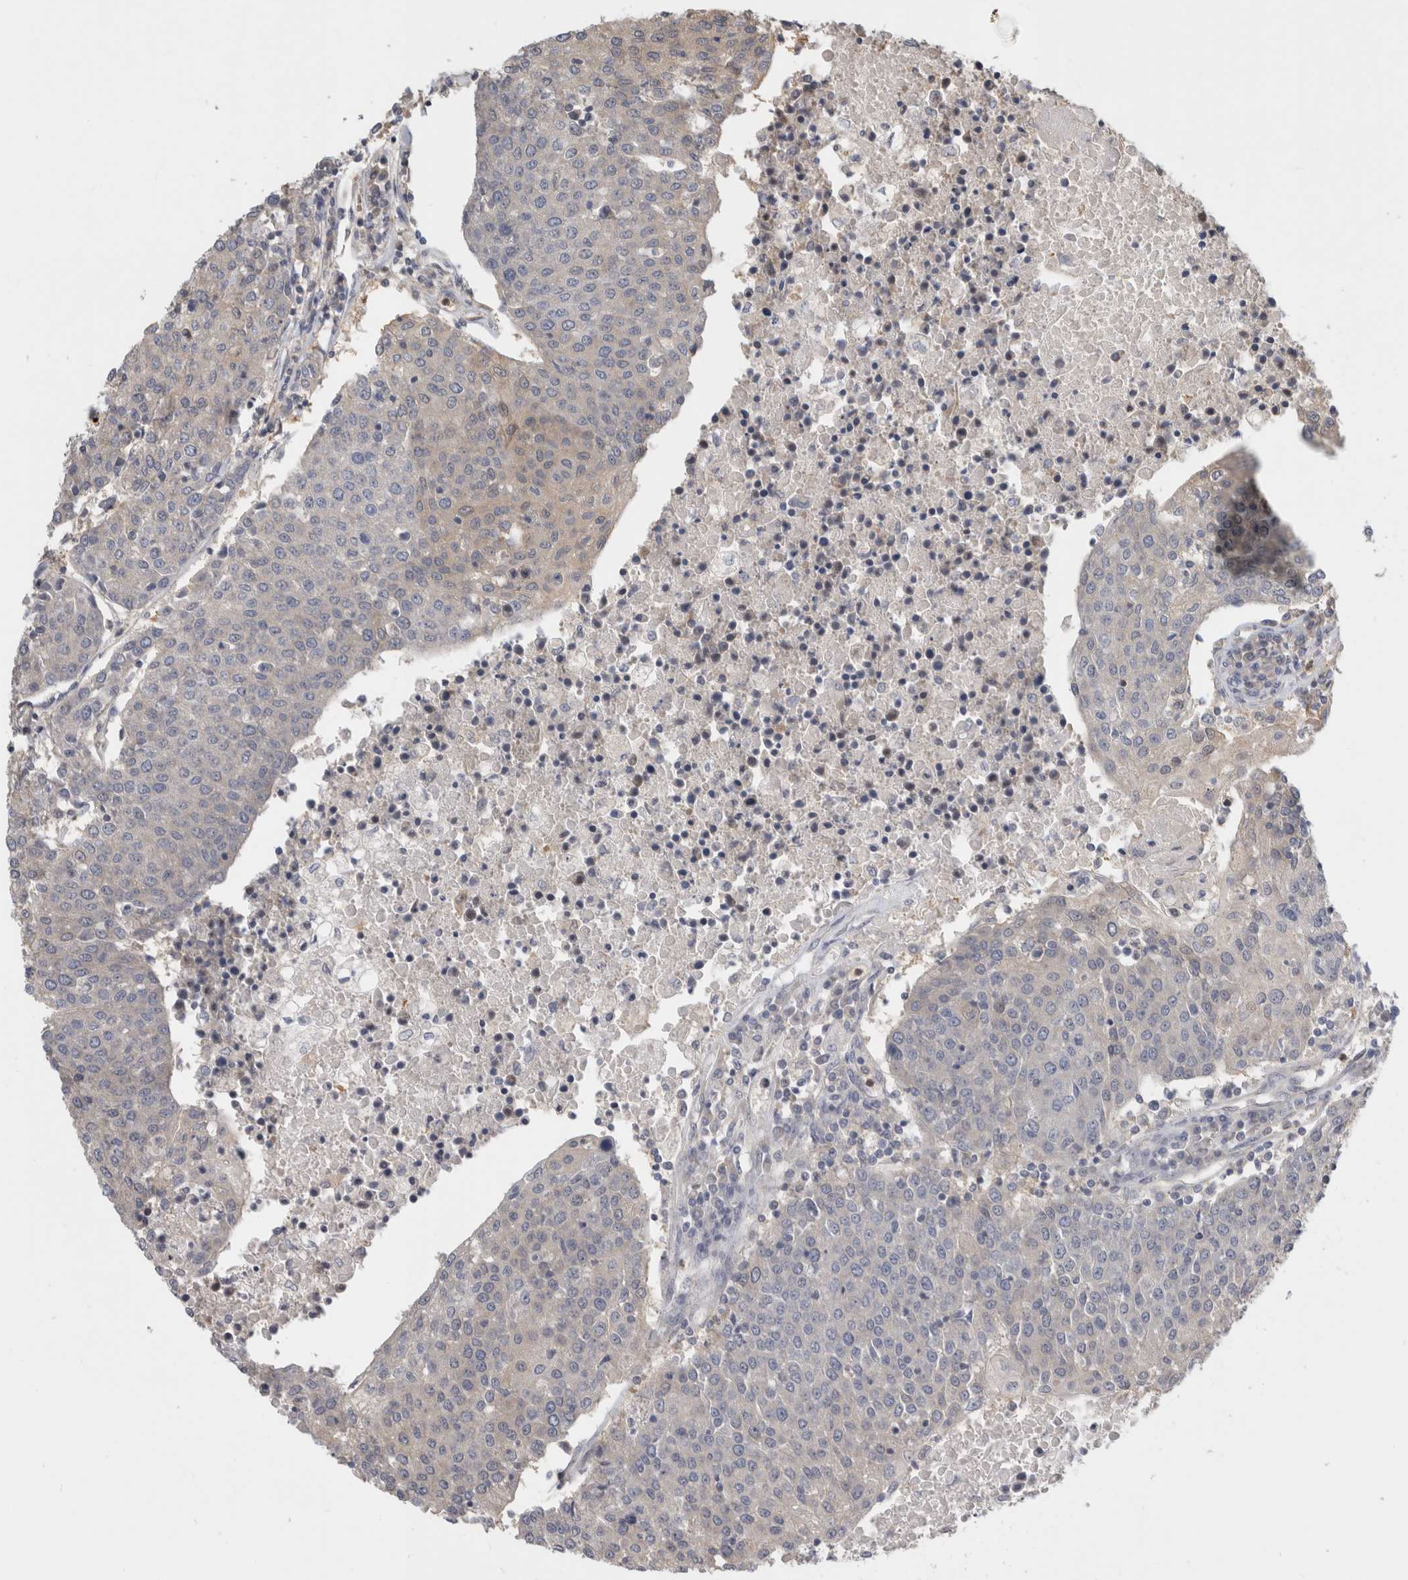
{"staining": {"intensity": "negative", "quantity": "none", "location": "none"}, "tissue": "urothelial cancer", "cell_type": "Tumor cells", "image_type": "cancer", "snomed": [{"axis": "morphology", "description": "Urothelial carcinoma, High grade"}, {"axis": "topography", "description": "Urinary bladder"}], "caption": "High magnification brightfield microscopy of urothelial cancer stained with DAB (brown) and counterstained with hematoxylin (blue): tumor cells show no significant expression.", "gene": "PGM1", "patient": {"sex": "female", "age": 85}}